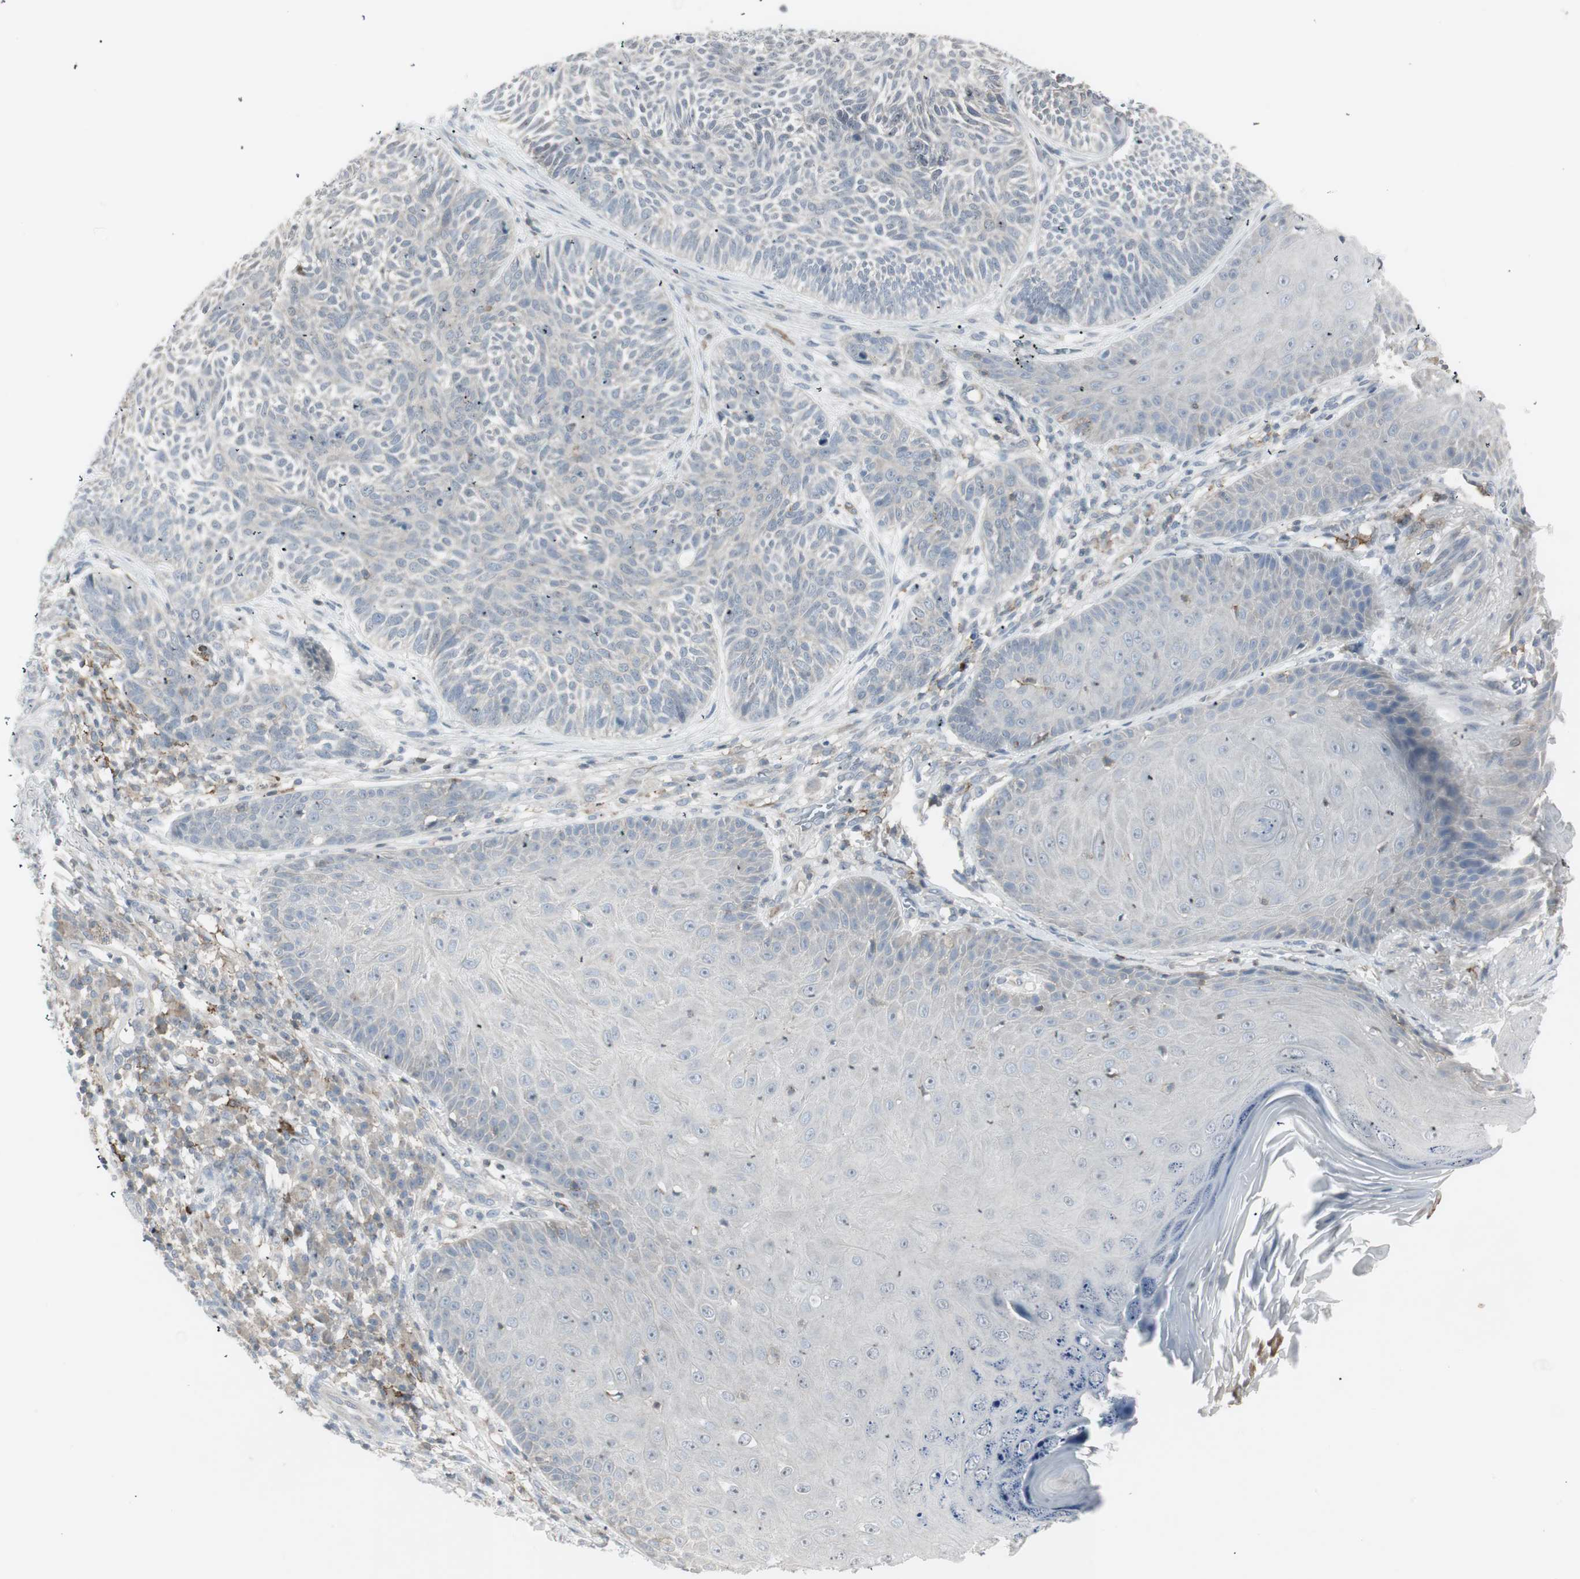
{"staining": {"intensity": "negative", "quantity": "none", "location": "none"}, "tissue": "skin cancer", "cell_type": "Tumor cells", "image_type": "cancer", "snomed": [{"axis": "morphology", "description": "Normal tissue, NOS"}, {"axis": "morphology", "description": "Basal cell carcinoma"}, {"axis": "topography", "description": "Skin"}], "caption": "IHC of human skin cancer (basal cell carcinoma) demonstrates no positivity in tumor cells.", "gene": "MAP4K4", "patient": {"sex": "male", "age": 52}}